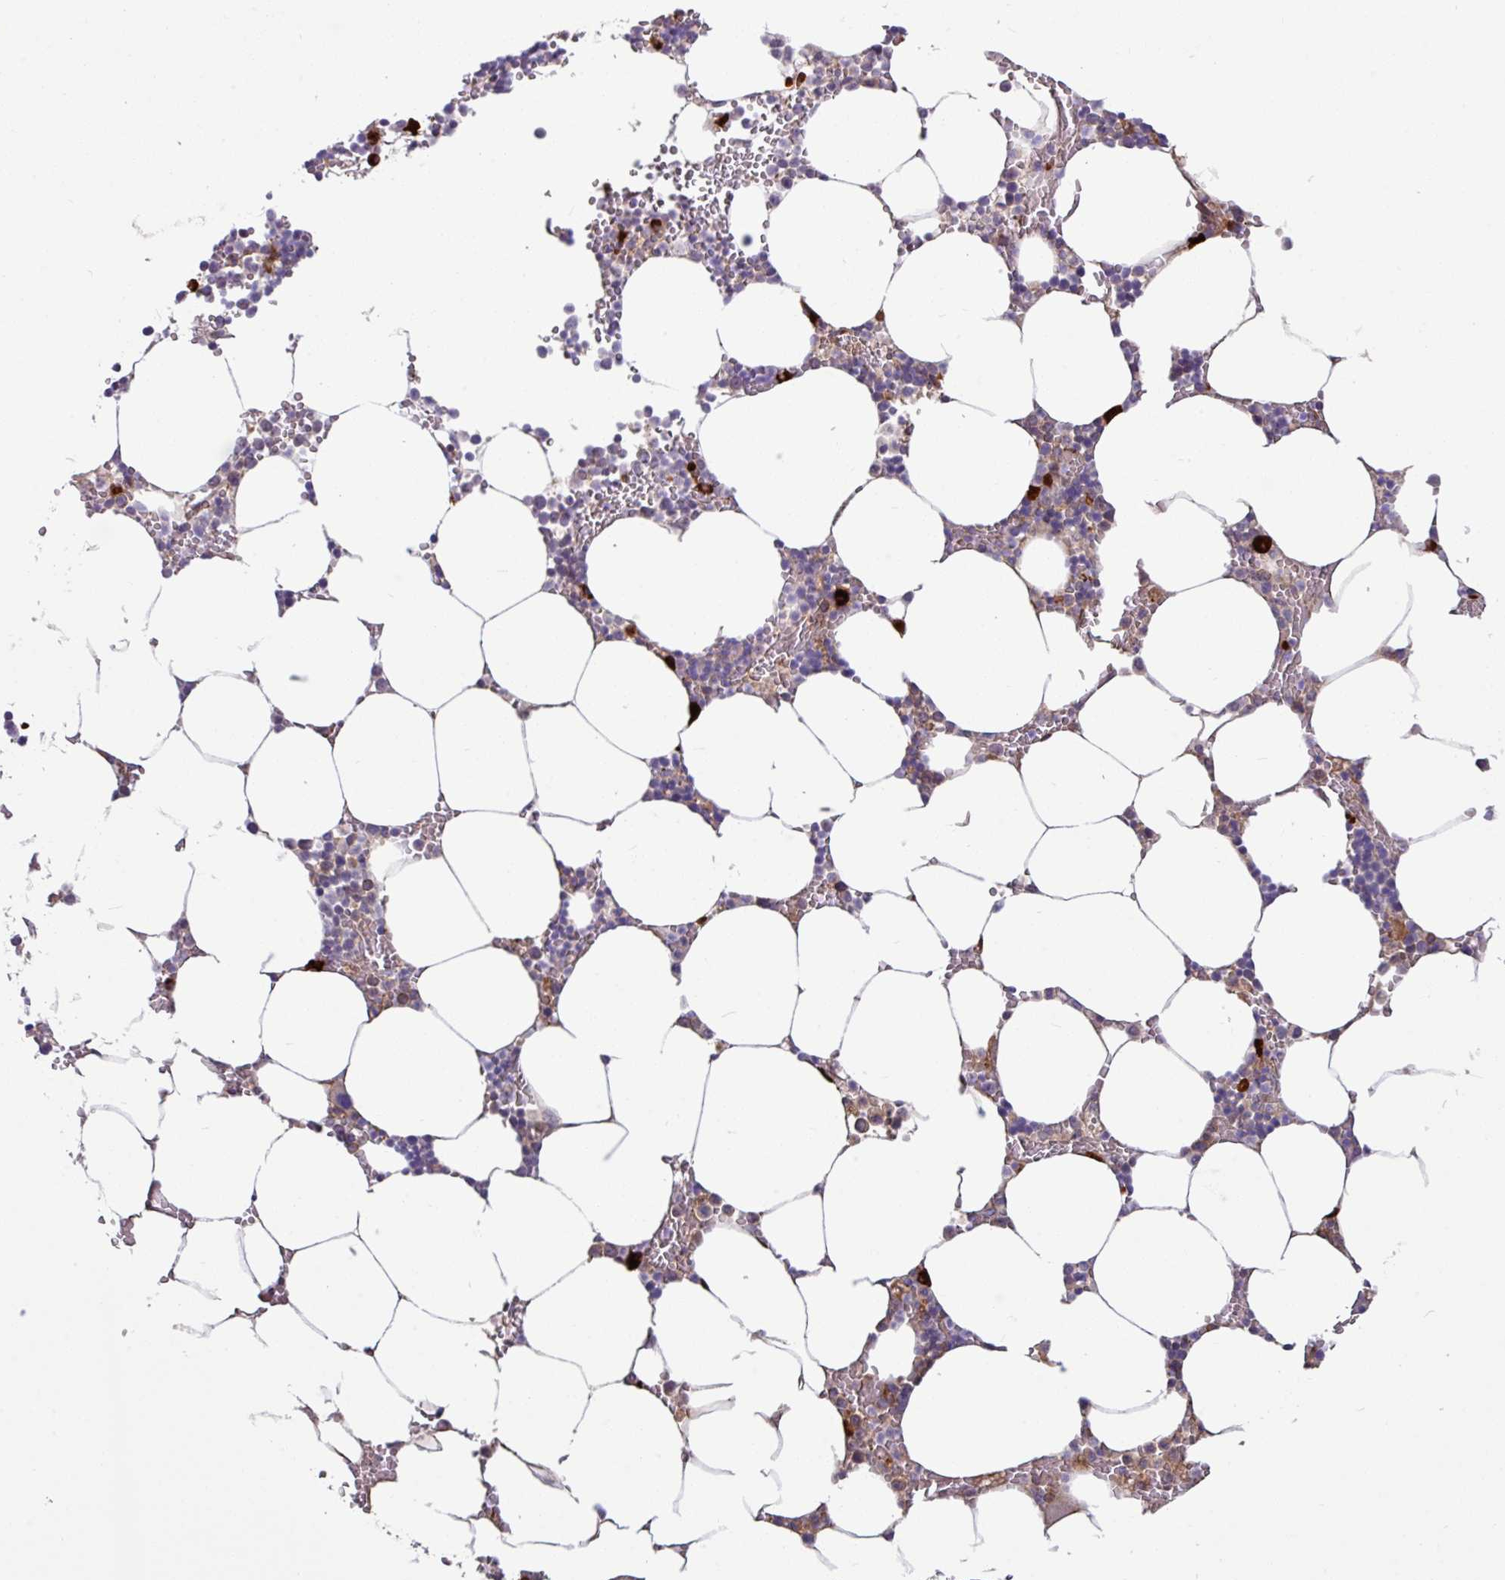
{"staining": {"intensity": "strong", "quantity": "<25%", "location": "cytoplasmic/membranous"}, "tissue": "bone marrow", "cell_type": "Hematopoietic cells", "image_type": "normal", "snomed": [{"axis": "morphology", "description": "Normal tissue, NOS"}, {"axis": "topography", "description": "Bone marrow"}], "caption": "Immunohistochemistry photomicrograph of normal bone marrow stained for a protein (brown), which displays medium levels of strong cytoplasmic/membranous positivity in approximately <25% of hematopoietic cells.", "gene": "B4GALNT4", "patient": {"sex": "male", "age": 70}}